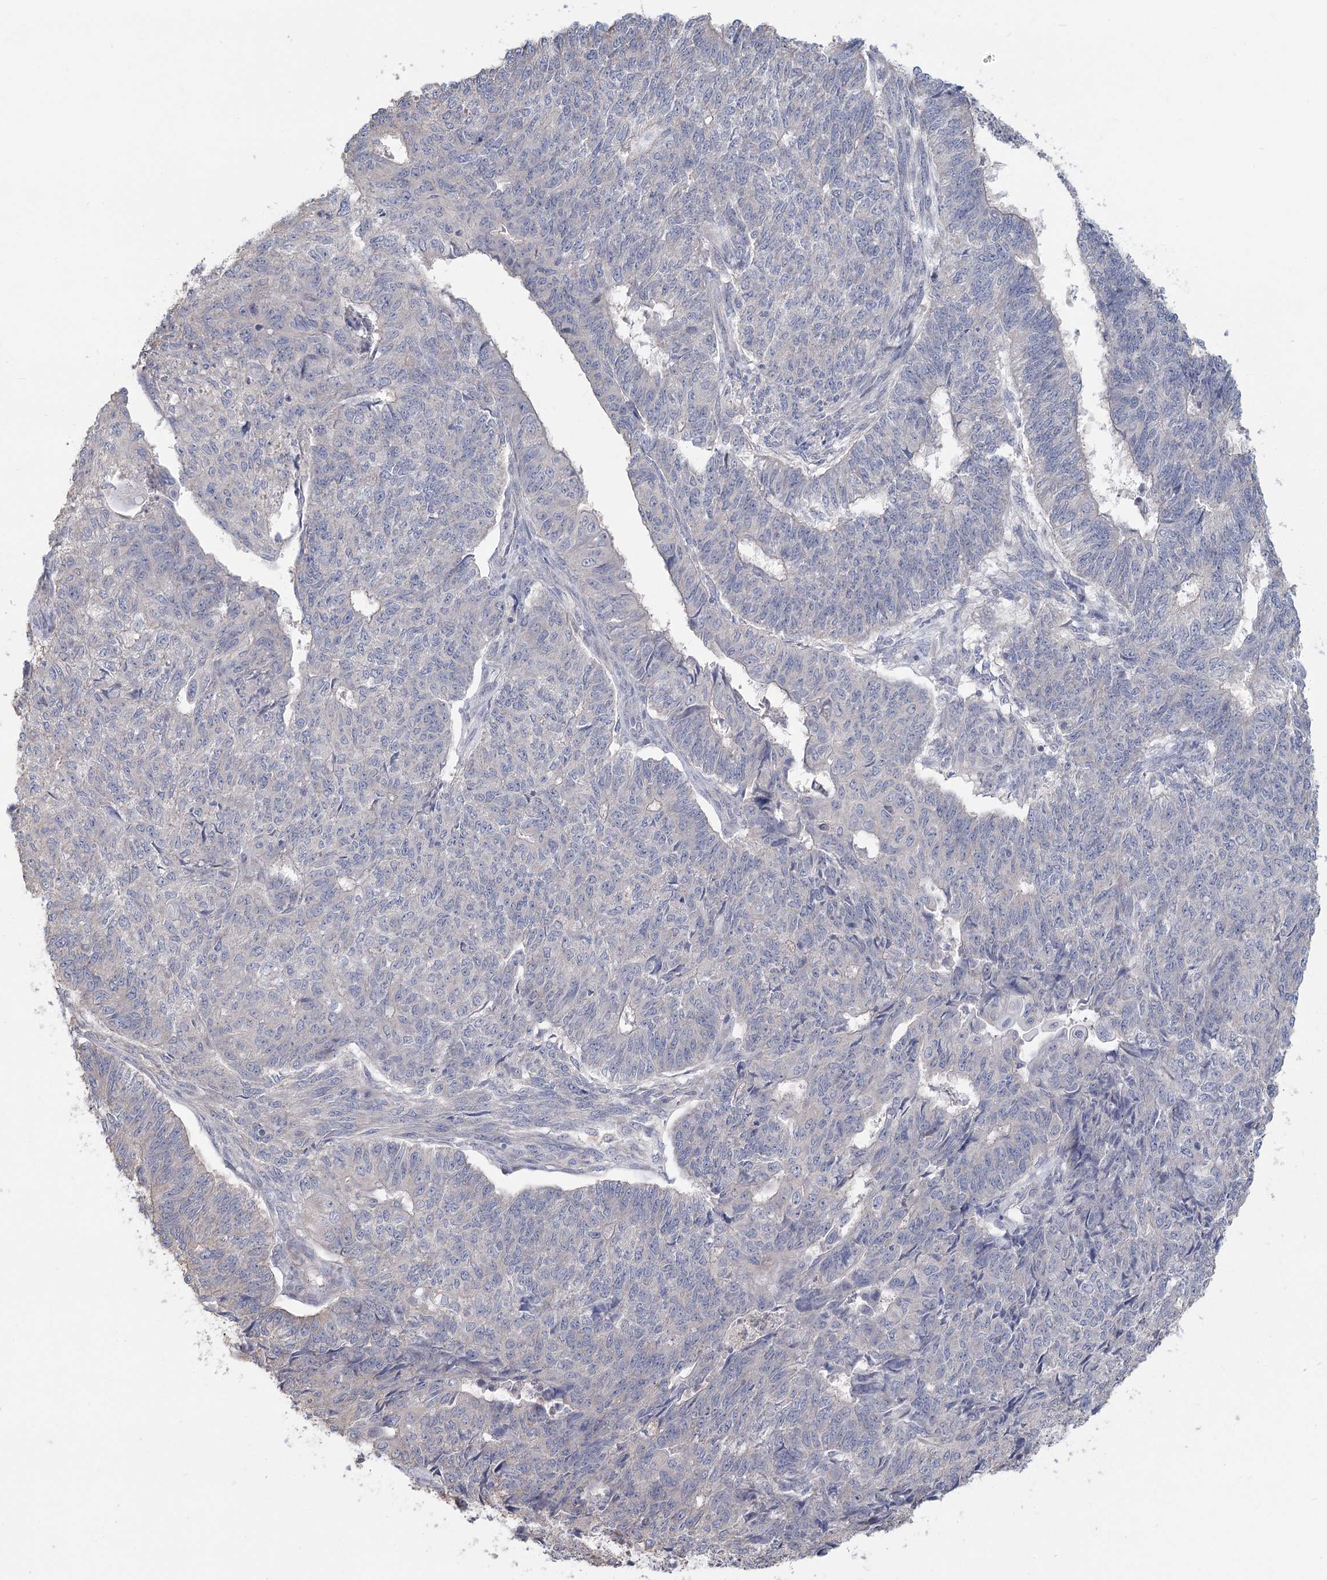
{"staining": {"intensity": "negative", "quantity": "none", "location": "none"}, "tissue": "endometrial cancer", "cell_type": "Tumor cells", "image_type": "cancer", "snomed": [{"axis": "morphology", "description": "Adenocarcinoma, NOS"}, {"axis": "topography", "description": "Endometrium"}], "caption": "Immunohistochemical staining of human endometrial adenocarcinoma exhibits no significant positivity in tumor cells.", "gene": "CNTLN", "patient": {"sex": "female", "age": 32}}